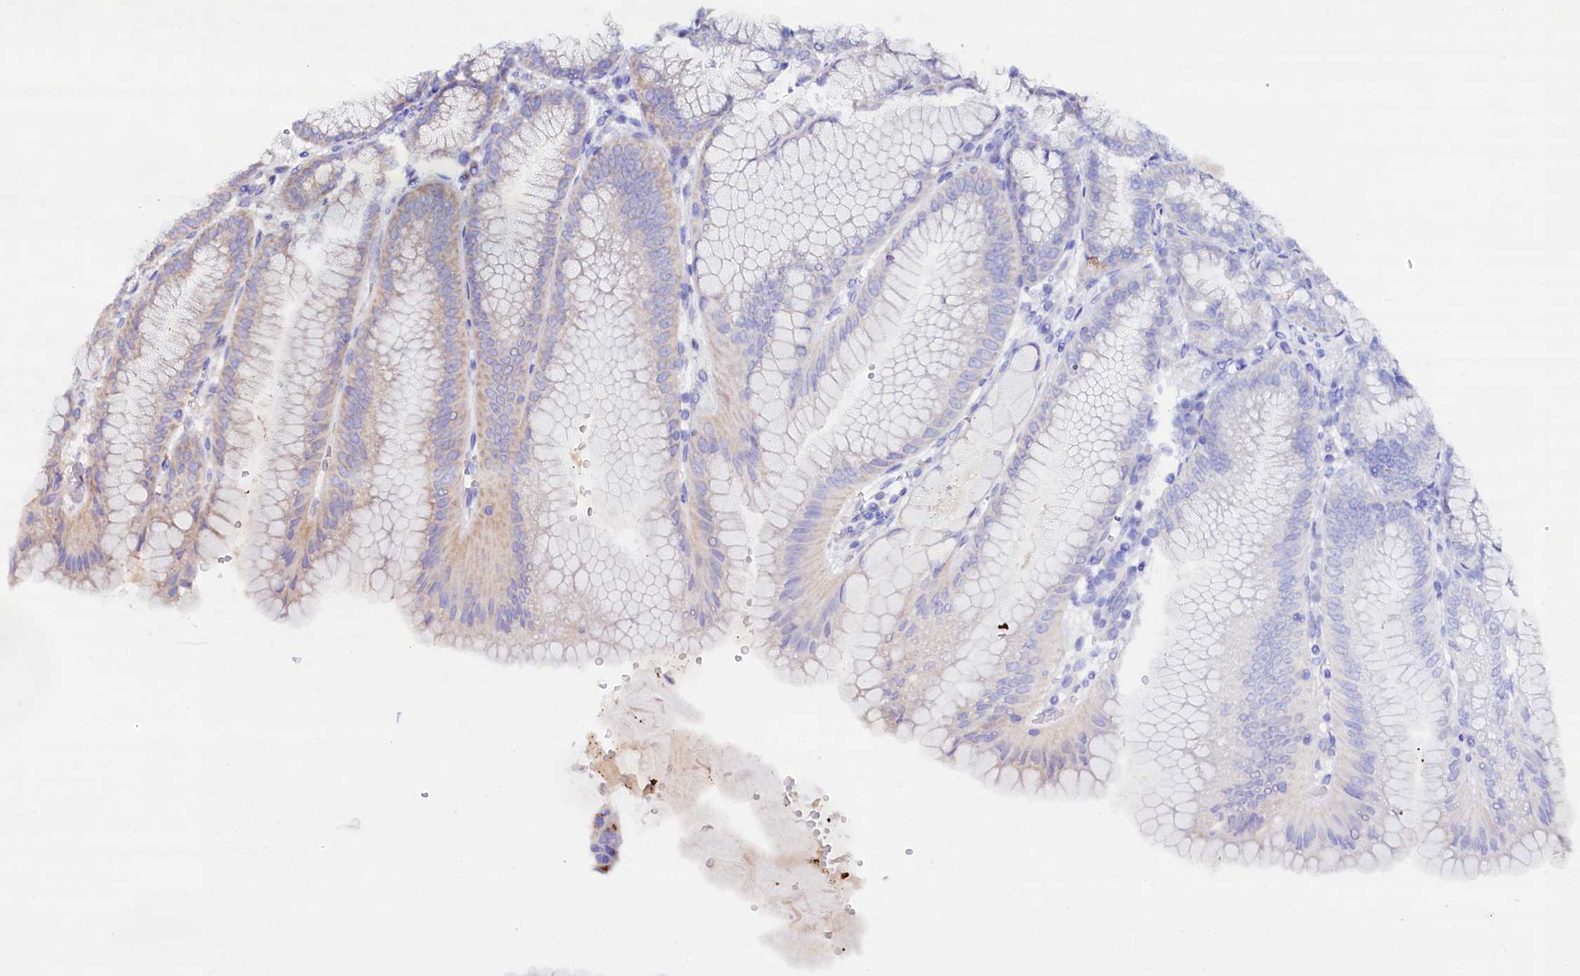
{"staining": {"intensity": "moderate", "quantity": "<25%", "location": "cytoplasmic/membranous"}, "tissue": "stomach", "cell_type": "Glandular cells", "image_type": "normal", "snomed": [{"axis": "morphology", "description": "Normal tissue, NOS"}, {"axis": "topography", "description": "Stomach, lower"}], "caption": "IHC image of normal human stomach stained for a protein (brown), which reveals low levels of moderate cytoplasmic/membranous staining in approximately <25% of glandular cells.", "gene": "ST3GAL1", "patient": {"sex": "male", "age": 71}}